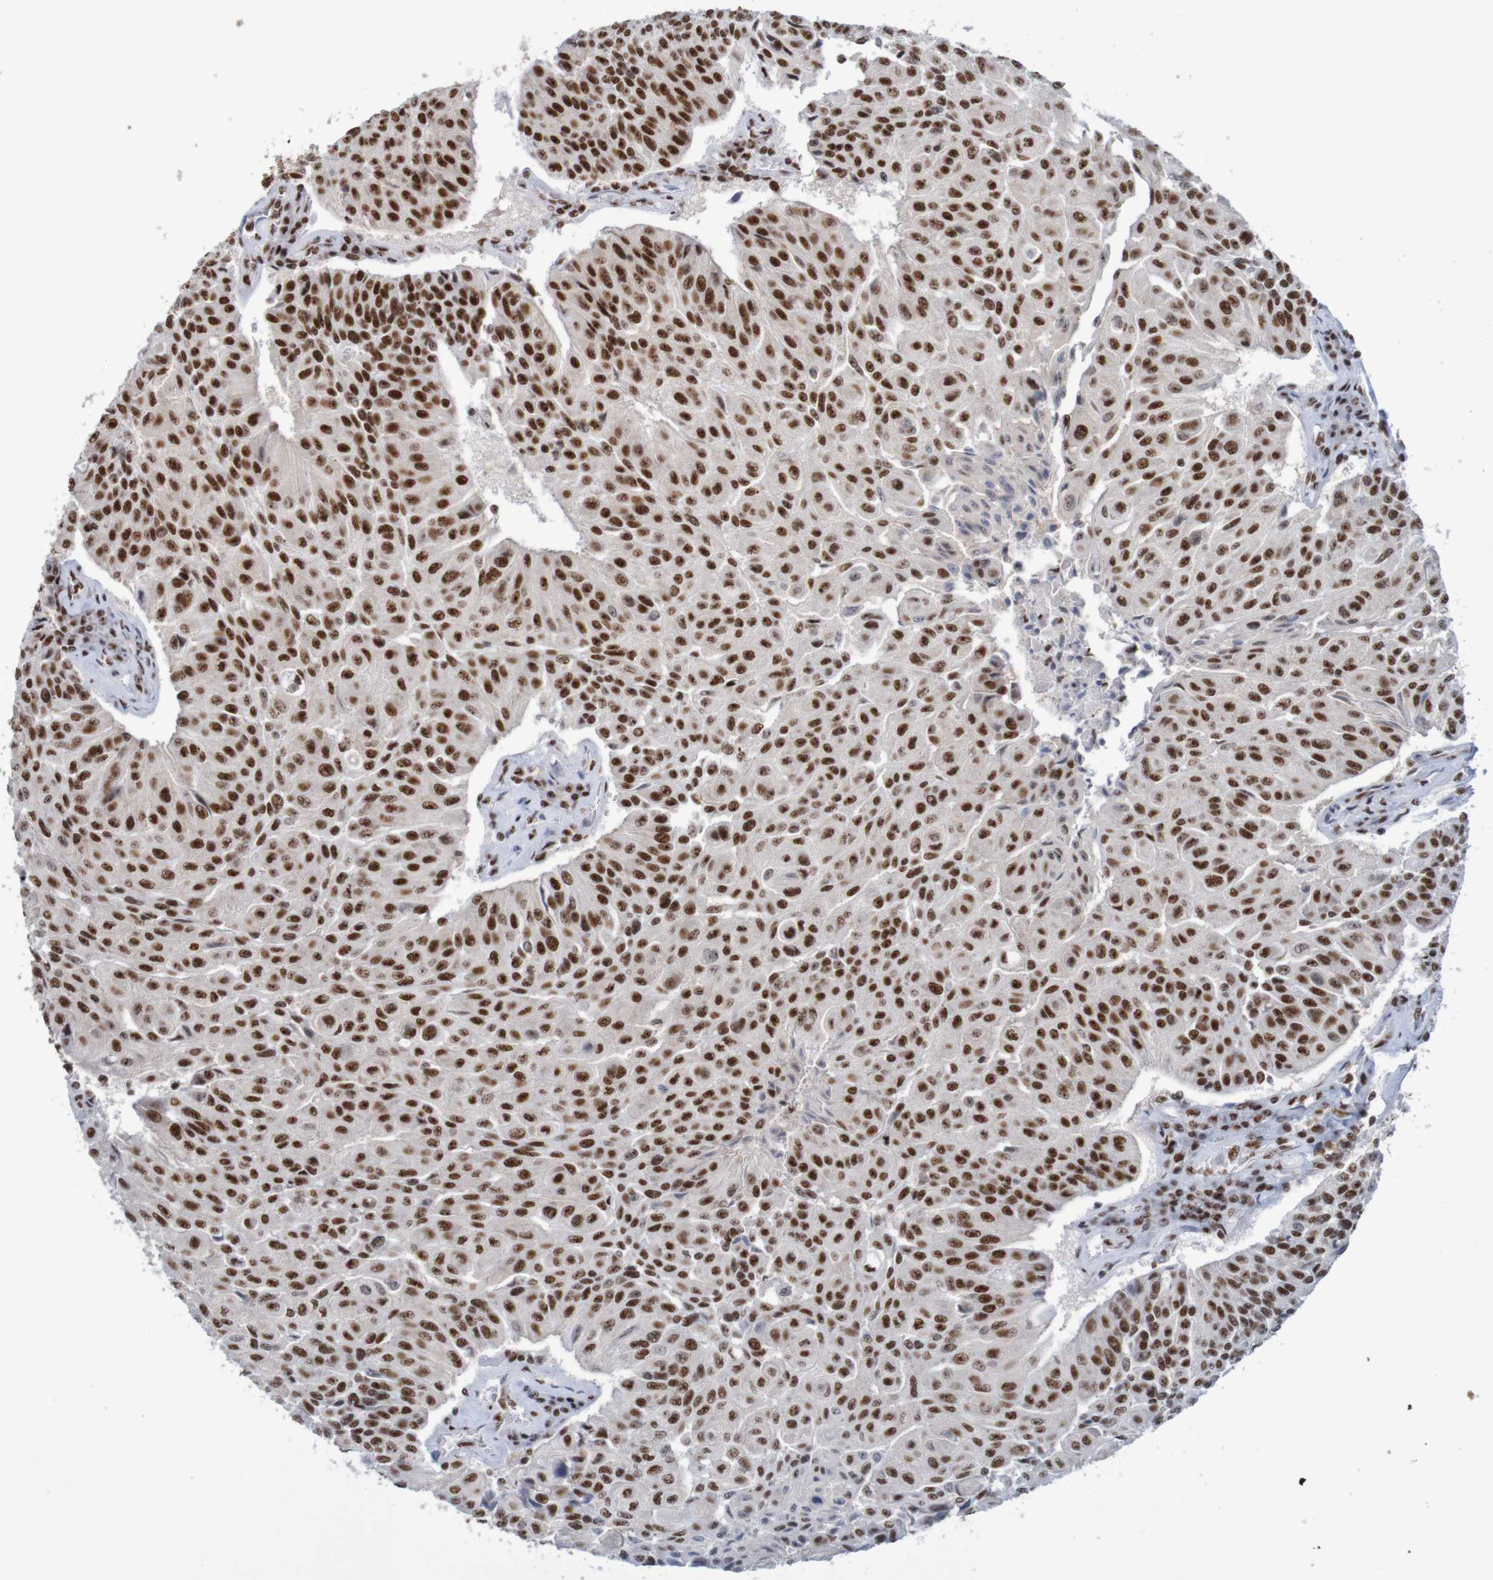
{"staining": {"intensity": "strong", "quantity": ">75%", "location": "nuclear"}, "tissue": "urothelial cancer", "cell_type": "Tumor cells", "image_type": "cancer", "snomed": [{"axis": "morphology", "description": "Urothelial carcinoma, High grade"}, {"axis": "topography", "description": "Urinary bladder"}], "caption": "Human urothelial cancer stained for a protein (brown) shows strong nuclear positive staining in approximately >75% of tumor cells.", "gene": "THRAP3", "patient": {"sex": "male", "age": 66}}